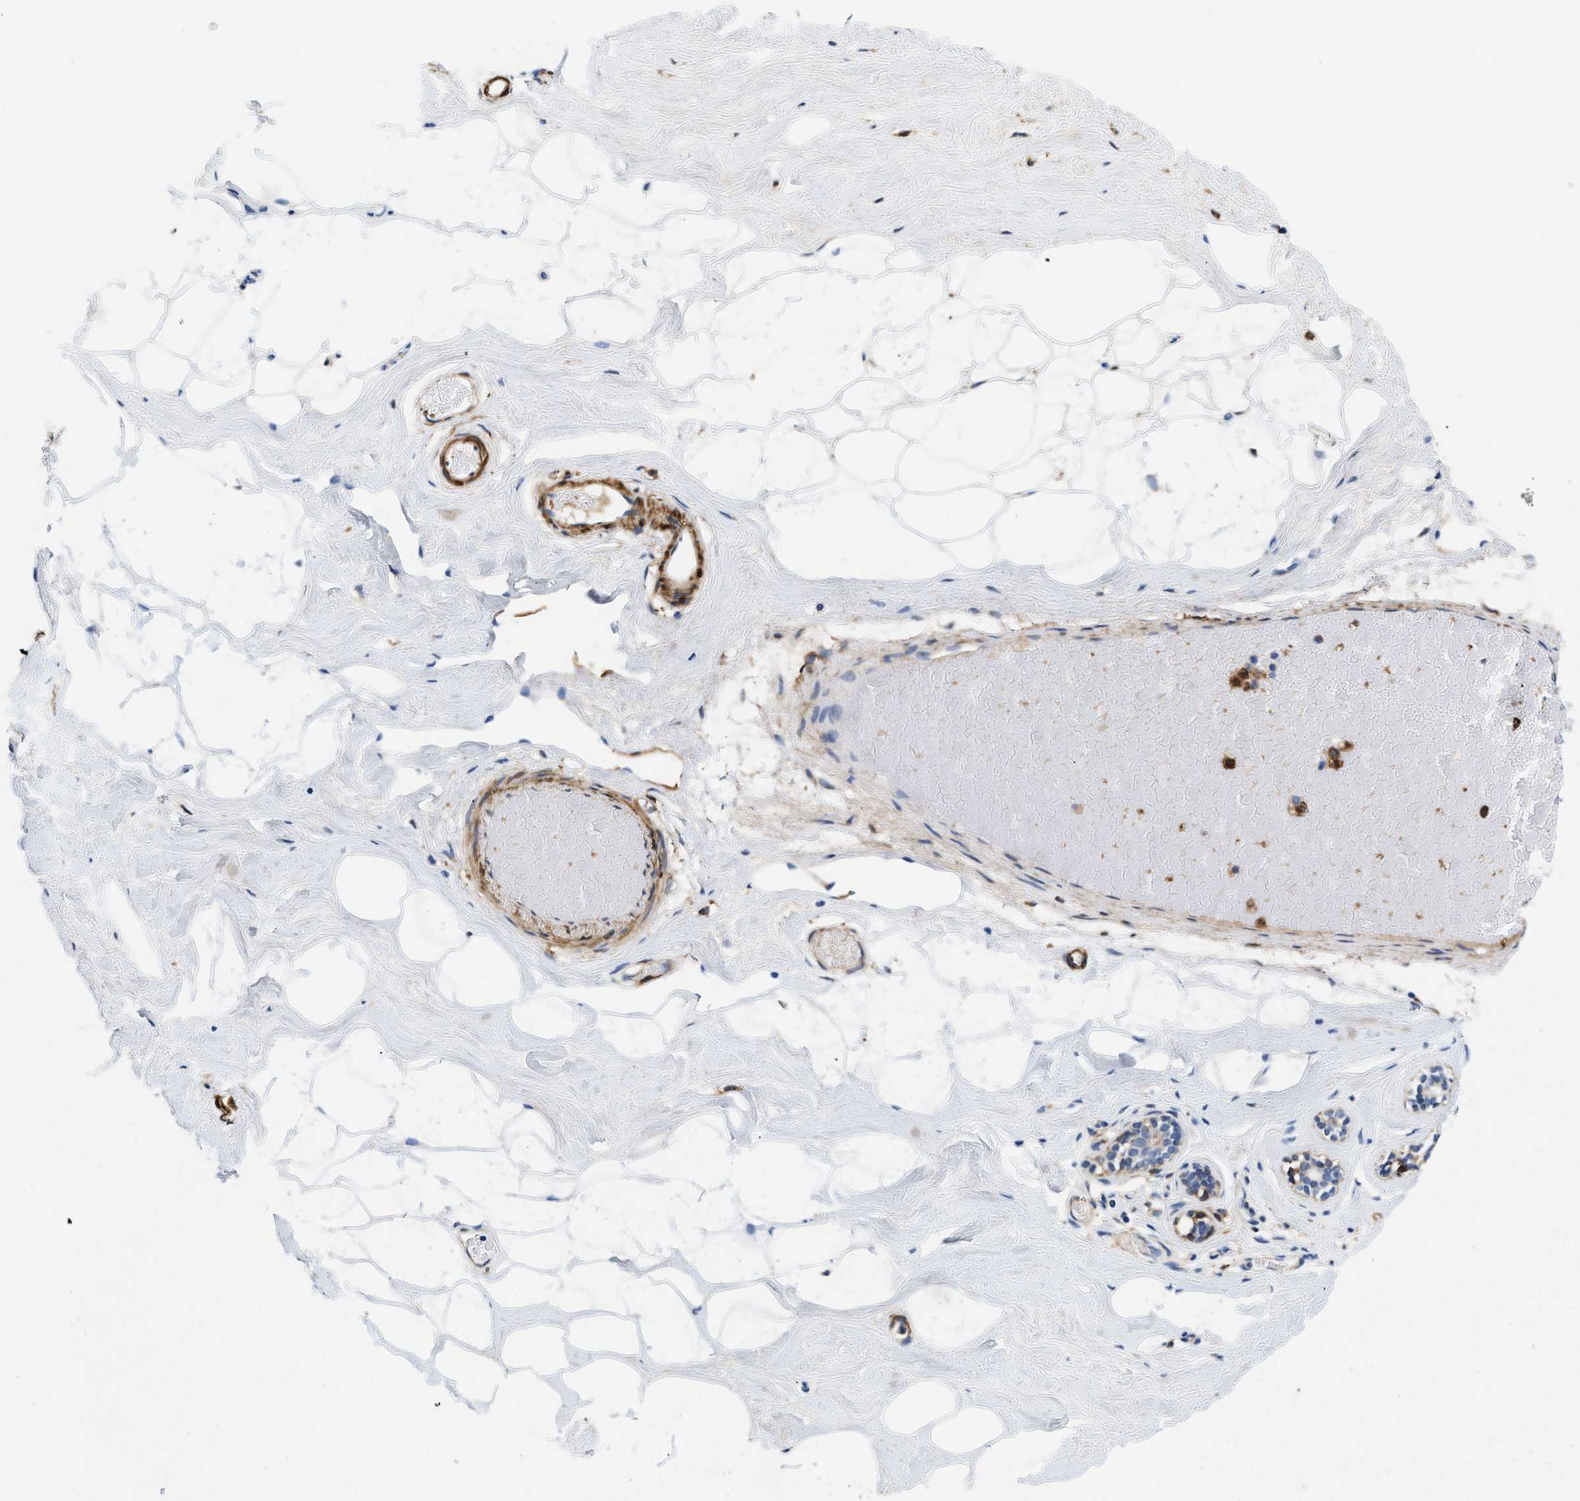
{"staining": {"intensity": "negative", "quantity": "none", "location": "none"}, "tissue": "breast", "cell_type": "Adipocytes", "image_type": "normal", "snomed": [{"axis": "morphology", "description": "Normal tissue, NOS"}, {"axis": "topography", "description": "Breast"}], "caption": "Immunohistochemistry photomicrograph of benign breast stained for a protein (brown), which reveals no staining in adipocytes. (Stains: DAB IHC with hematoxylin counter stain, Microscopy: brightfield microscopy at high magnification).", "gene": "GSN", "patient": {"sex": "female", "age": 75}}